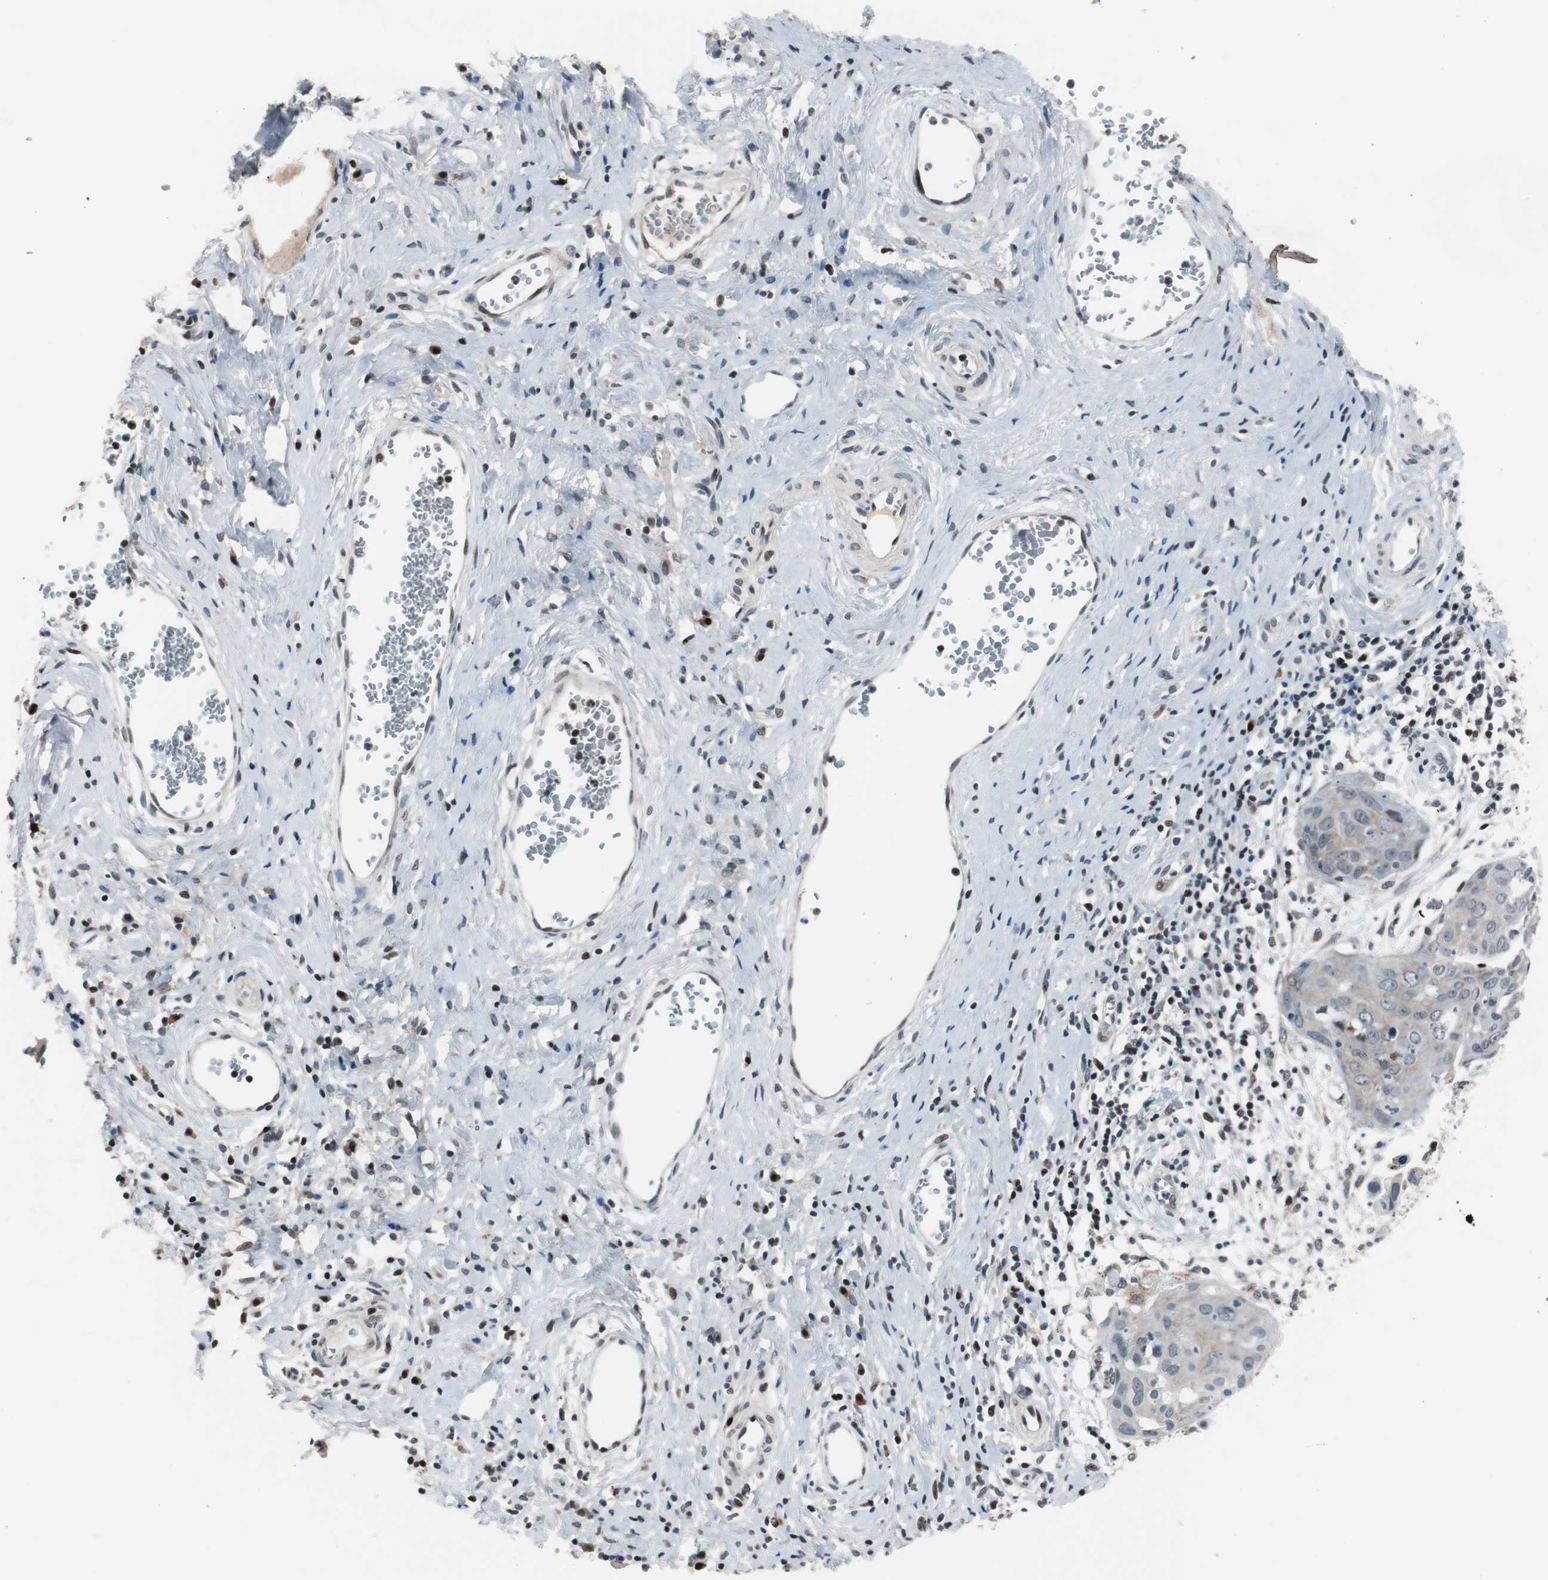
{"staining": {"intensity": "moderate", "quantity": "<25%", "location": "nuclear"}, "tissue": "cervical cancer", "cell_type": "Tumor cells", "image_type": "cancer", "snomed": [{"axis": "morphology", "description": "Squamous cell carcinoma, NOS"}, {"axis": "topography", "description": "Cervix"}], "caption": "The histopathology image shows staining of cervical cancer (squamous cell carcinoma), revealing moderate nuclear protein positivity (brown color) within tumor cells.", "gene": "BOLA1", "patient": {"sex": "female", "age": 38}}